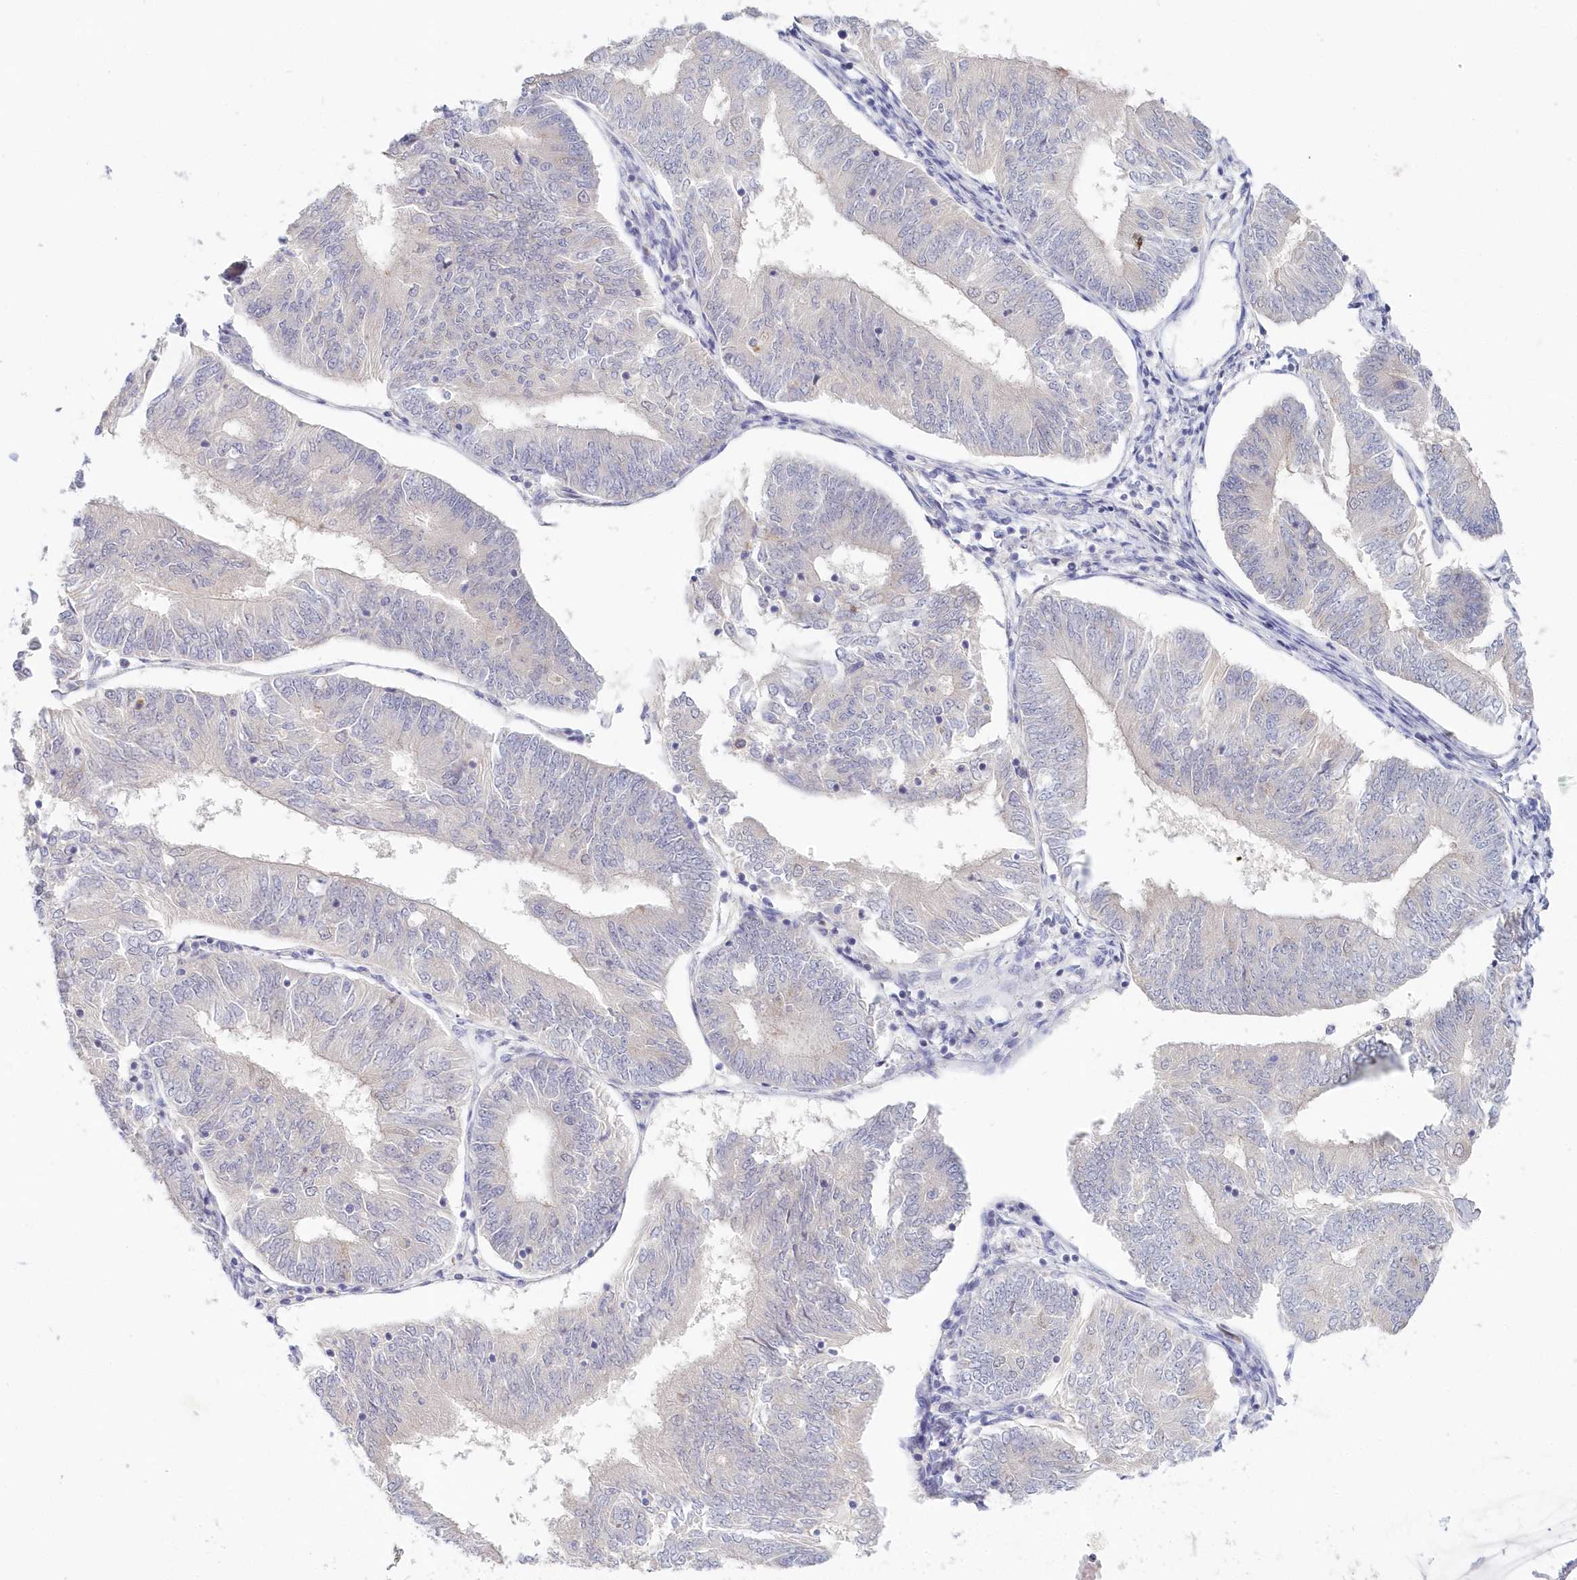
{"staining": {"intensity": "negative", "quantity": "none", "location": "none"}, "tissue": "endometrial cancer", "cell_type": "Tumor cells", "image_type": "cancer", "snomed": [{"axis": "morphology", "description": "Adenocarcinoma, NOS"}, {"axis": "topography", "description": "Endometrium"}], "caption": "High magnification brightfield microscopy of adenocarcinoma (endometrial) stained with DAB (3,3'-diaminobenzidine) (brown) and counterstained with hematoxylin (blue): tumor cells show no significant staining. Nuclei are stained in blue.", "gene": "KATNA1", "patient": {"sex": "female", "age": 58}}